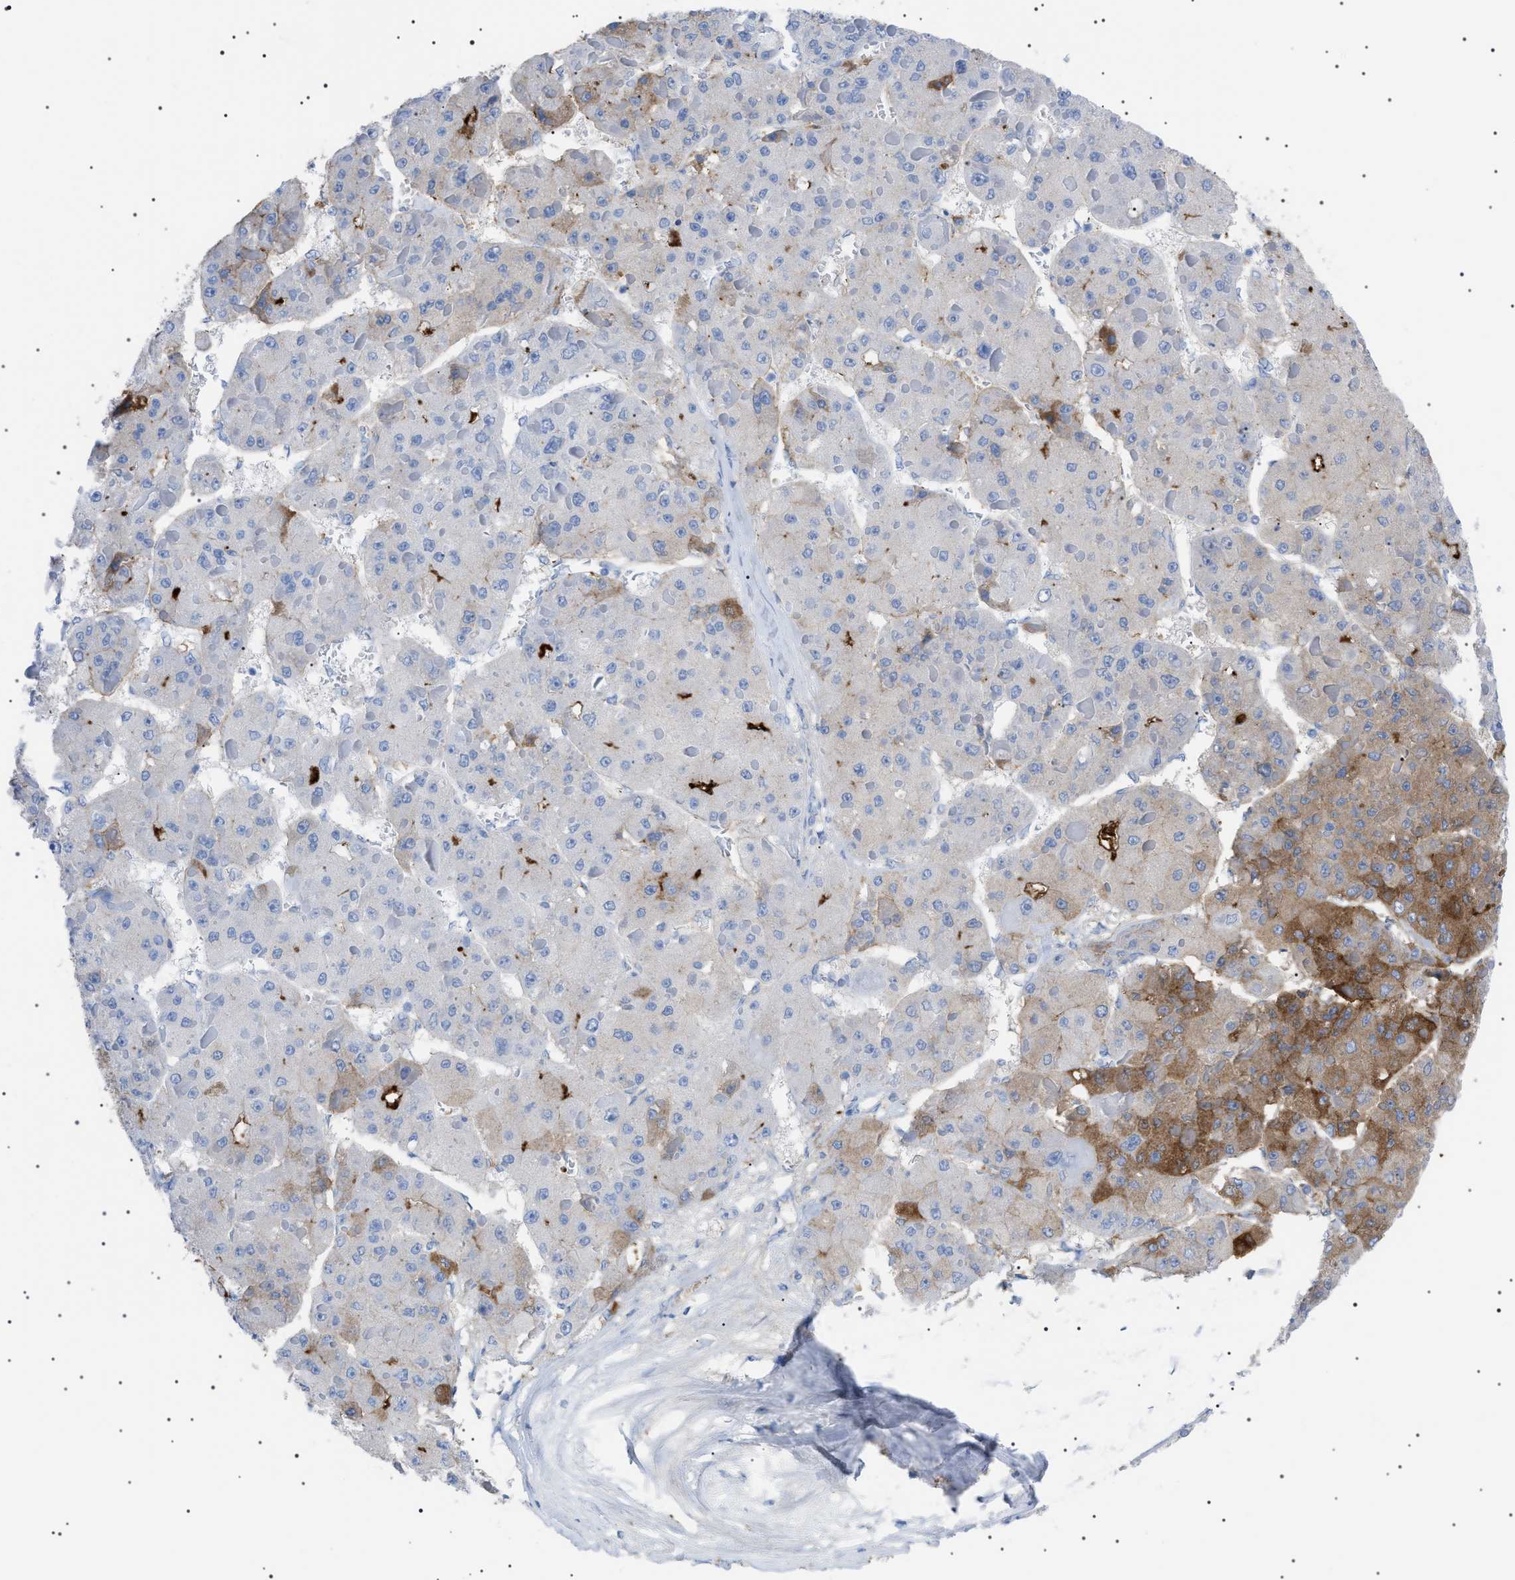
{"staining": {"intensity": "strong", "quantity": "<25%", "location": "cytoplasmic/membranous"}, "tissue": "liver cancer", "cell_type": "Tumor cells", "image_type": "cancer", "snomed": [{"axis": "morphology", "description": "Carcinoma, Hepatocellular, NOS"}, {"axis": "topography", "description": "Liver"}], "caption": "Protein staining by immunohistochemistry (IHC) demonstrates strong cytoplasmic/membranous positivity in about <25% of tumor cells in liver hepatocellular carcinoma.", "gene": "LPA", "patient": {"sex": "female", "age": 73}}